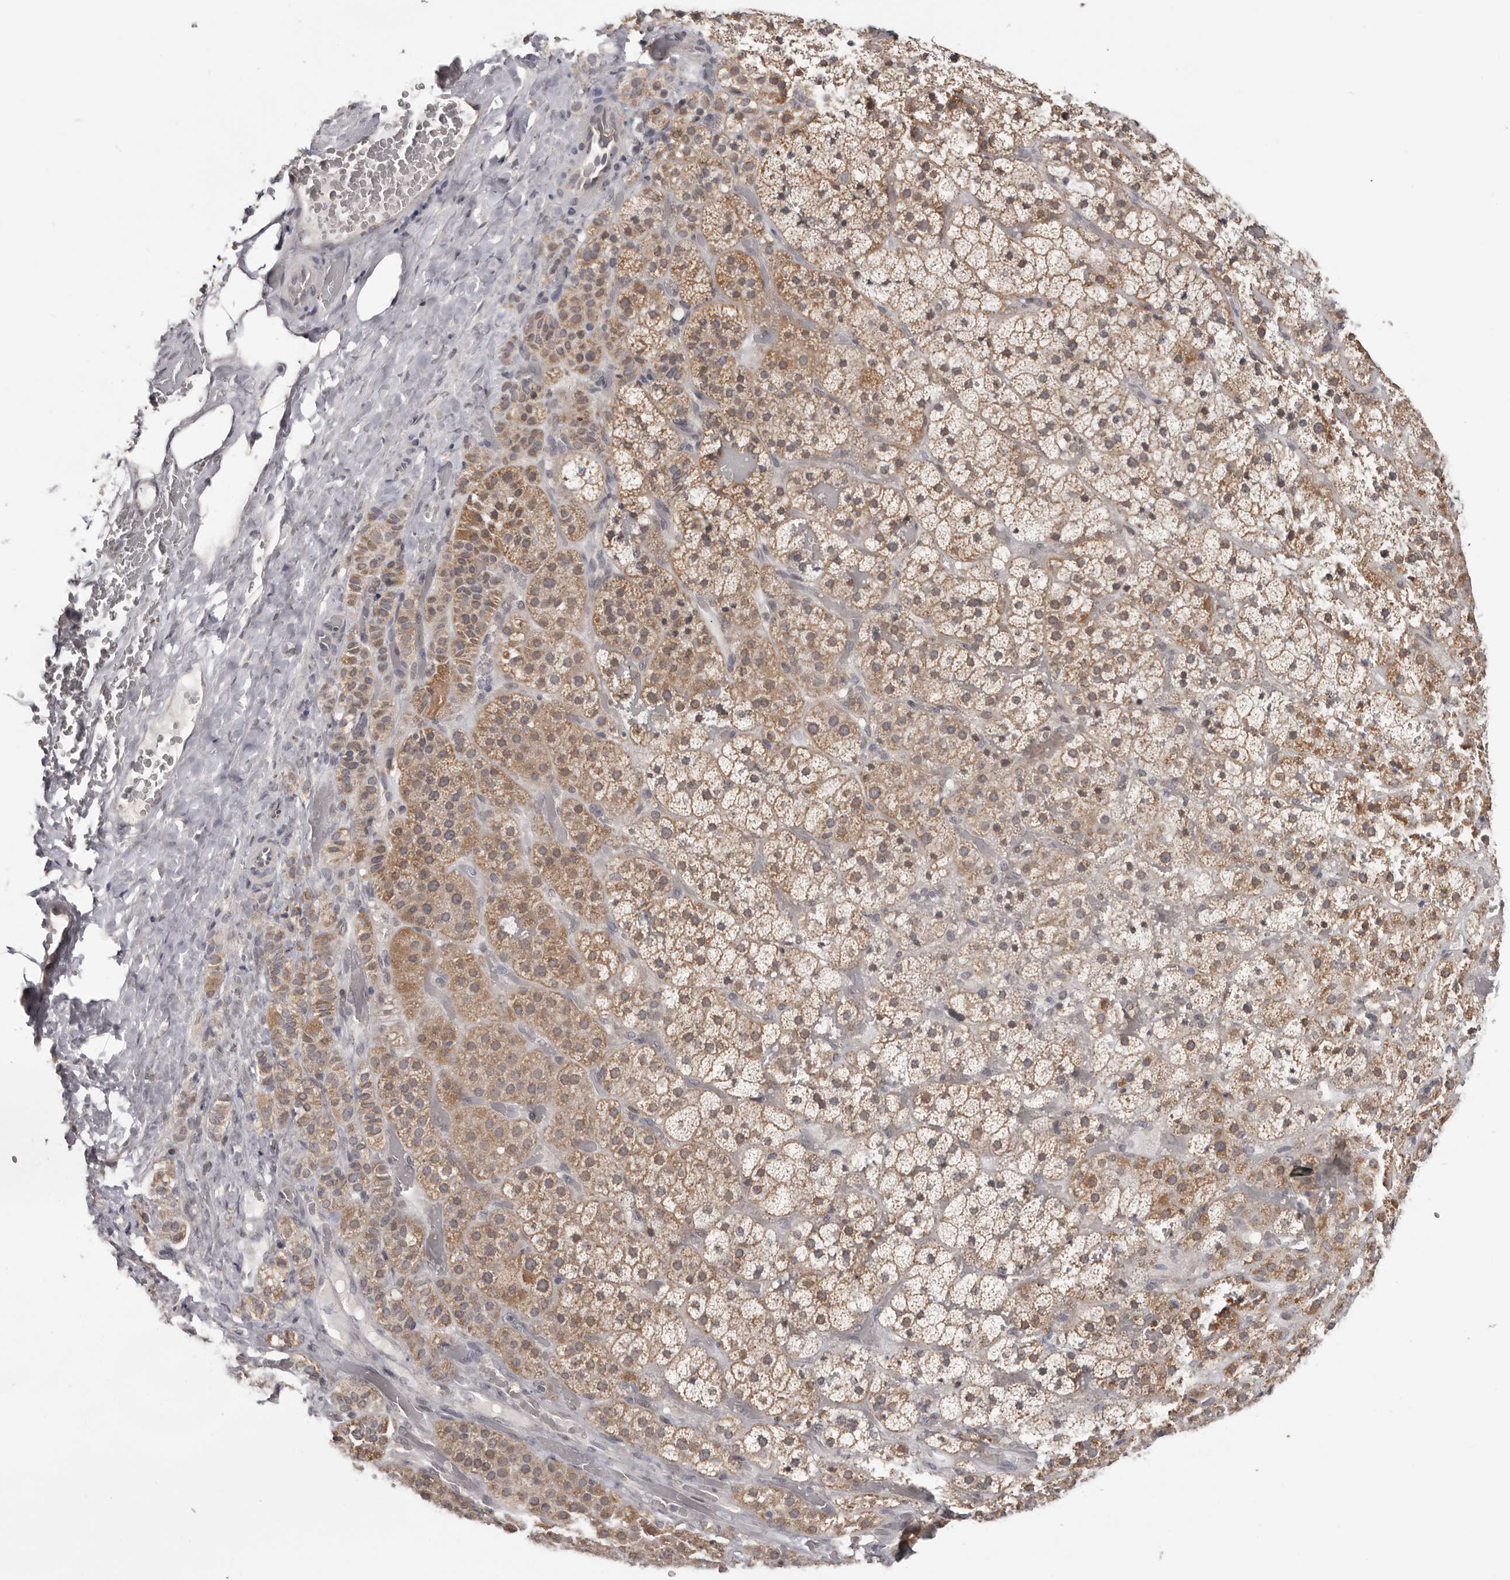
{"staining": {"intensity": "moderate", "quantity": ">75%", "location": "cytoplasmic/membranous"}, "tissue": "adrenal gland", "cell_type": "Glandular cells", "image_type": "normal", "snomed": [{"axis": "morphology", "description": "Normal tissue, NOS"}, {"axis": "topography", "description": "Adrenal gland"}], "caption": "Immunohistochemical staining of benign human adrenal gland reveals medium levels of moderate cytoplasmic/membranous staining in approximately >75% of glandular cells. (IHC, brightfield microscopy, high magnification).", "gene": "MOGAT2", "patient": {"sex": "male", "age": 57}}